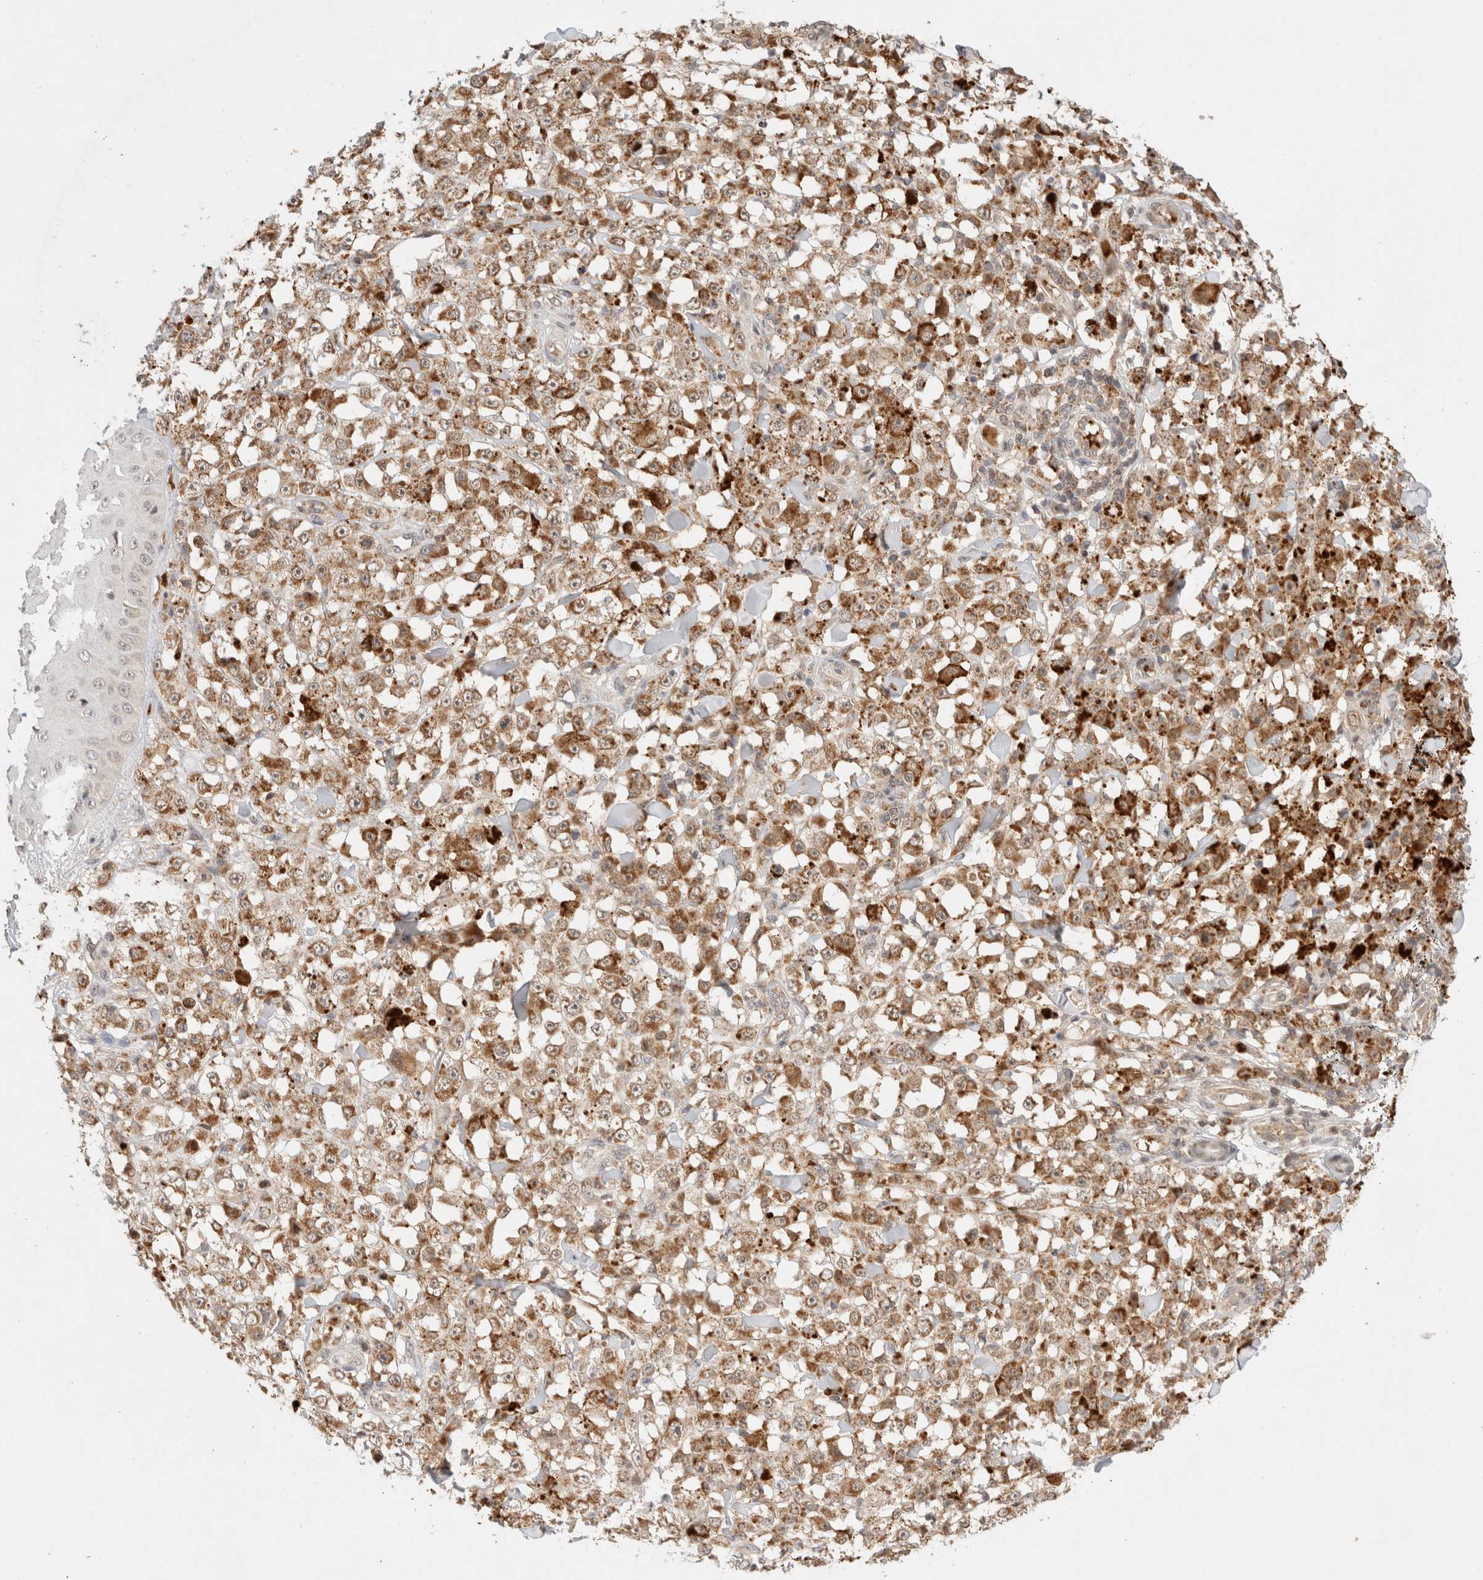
{"staining": {"intensity": "moderate", "quantity": ">75%", "location": "cytoplasmic/membranous"}, "tissue": "melanoma", "cell_type": "Tumor cells", "image_type": "cancer", "snomed": [{"axis": "morphology", "description": "Malignant melanoma, NOS"}, {"axis": "topography", "description": "Skin"}], "caption": "A histopathology image showing moderate cytoplasmic/membranous staining in approximately >75% of tumor cells in malignant melanoma, as visualized by brown immunohistochemical staining.", "gene": "MRM3", "patient": {"sex": "female", "age": 82}}